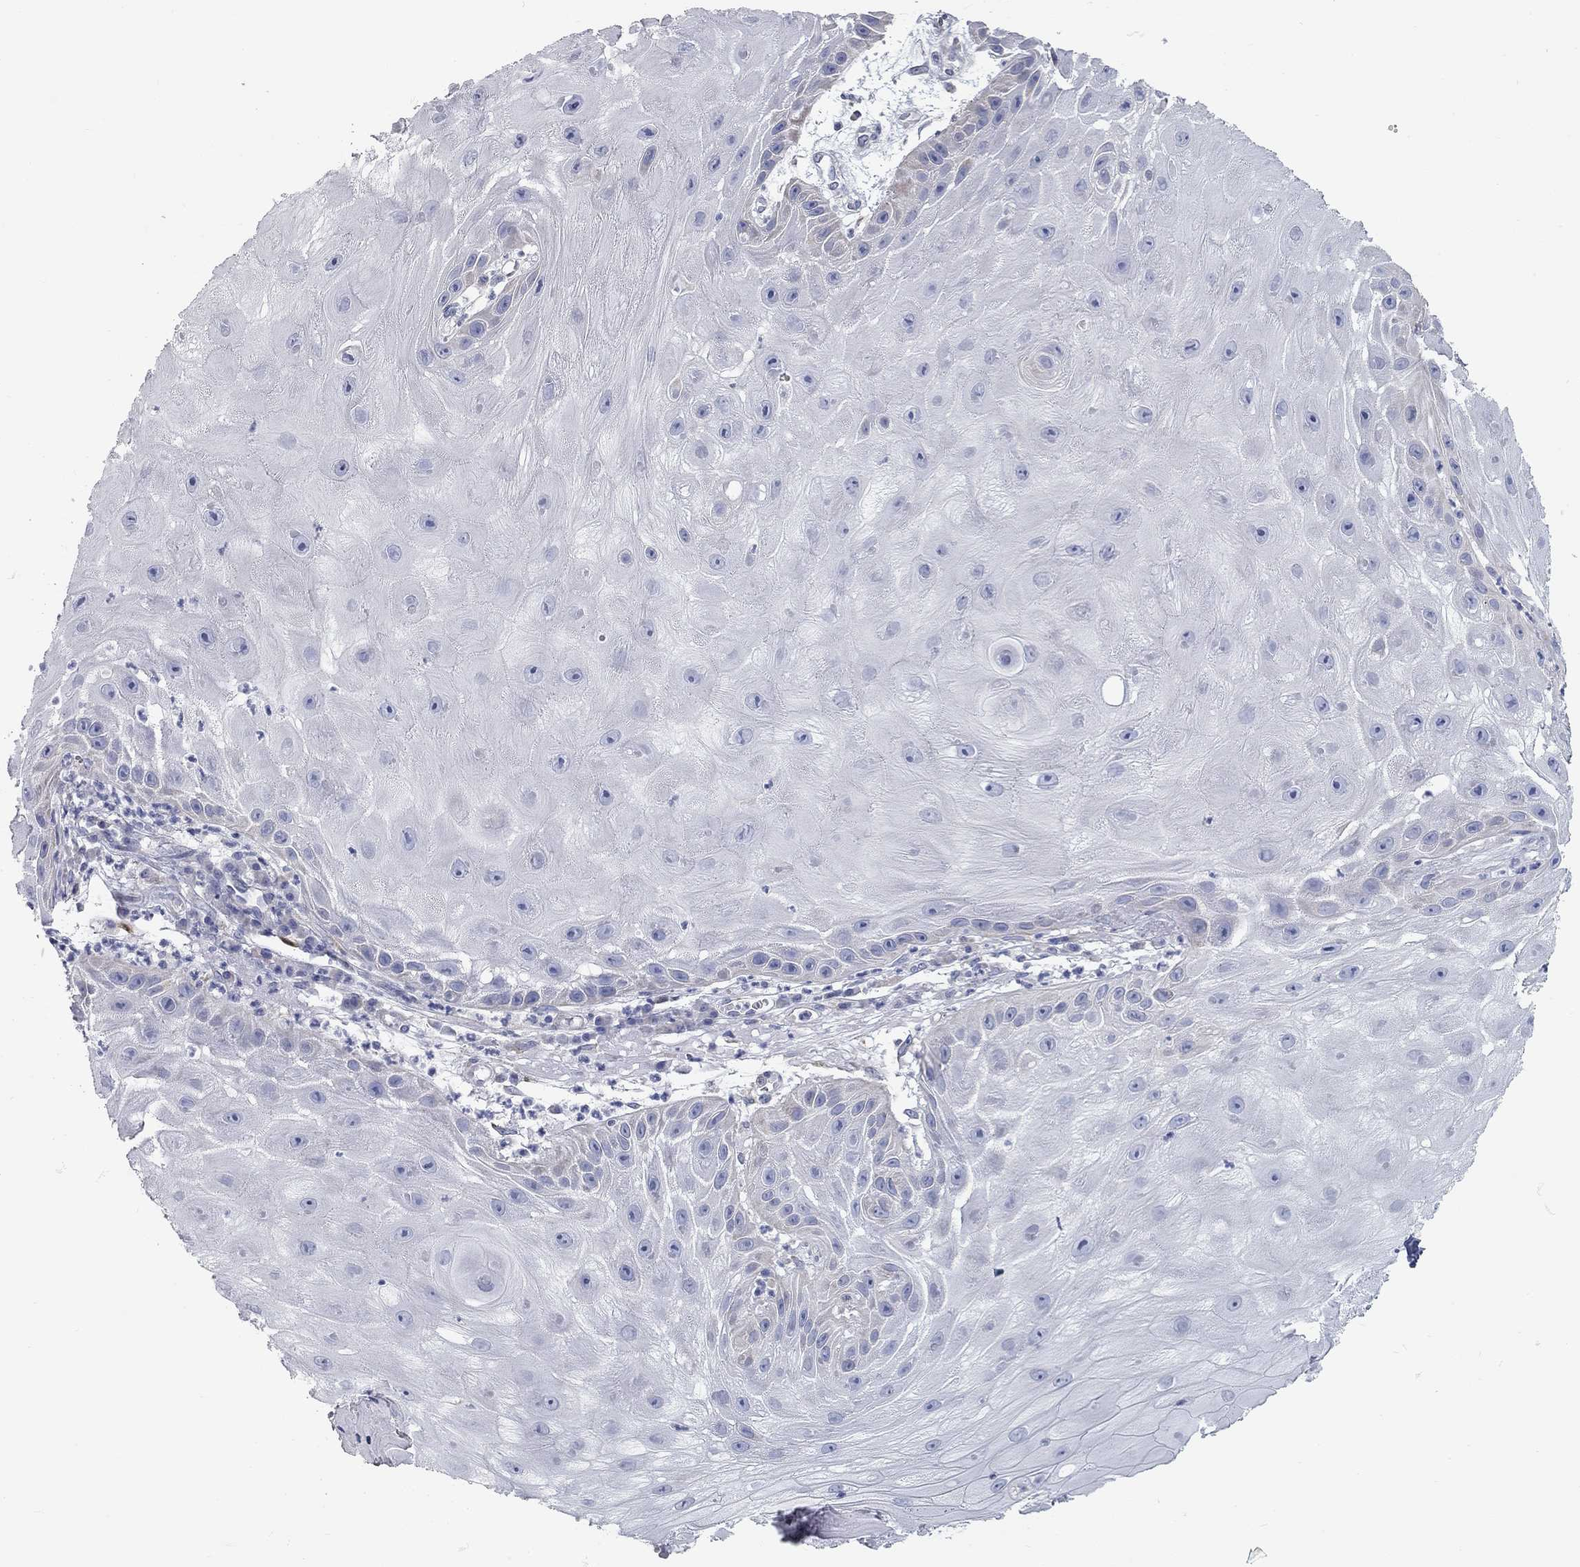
{"staining": {"intensity": "moderate", "quantity": "<25%", "location": "cytoplasmic/membranous"}, "tissue": "skin cancer", "cell_type": "Tumor cells", "image_type": "cancer", "snomed": [{"axis": "morphology", "description": "Normal tissue, NOS"}, {"axis": "morphology", "description": "Squamous cell carcinoma, NOS"}, {"axis": "topography", "description": "Skin"}], "caption": "High-power microscopy captured an immunohistochemistry micrograph of squamous cell carcinoma (skin), revealing moderate cytoplasmic/membranous expression in approximately <25% of tumor cells.", "gene": "XAGE2", "patient": {"sex": "male", "age": 79}}